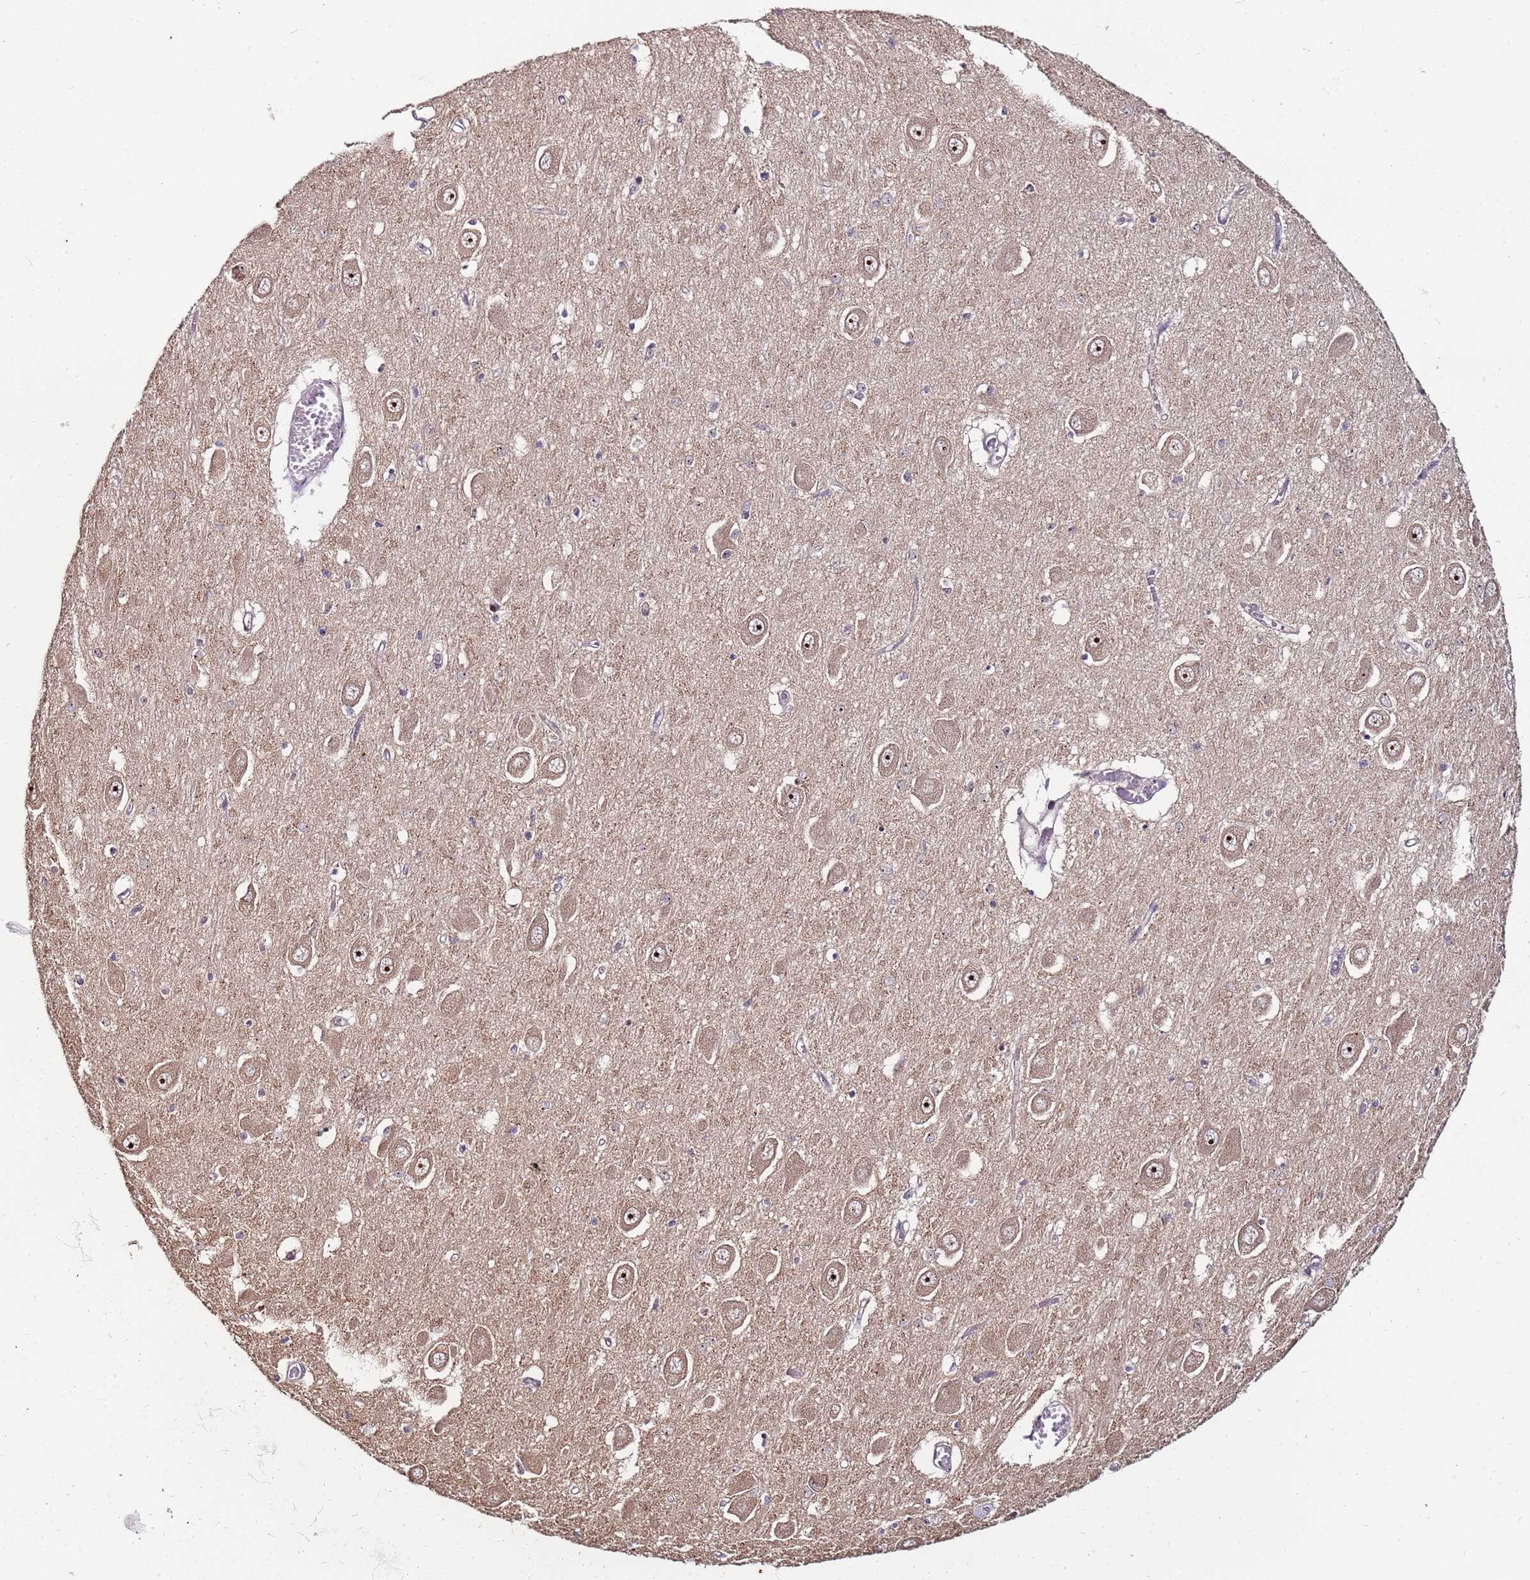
{"staining": {"intensity": "weak", "quantity": "<25%", "location": "nuclear"}, "tissue": "hippocampus", "cell_type": "Glial cells", "image_type": "normal", "snomed": [{"axis": "morphology", "description": "Normal tissue, NOS"}, {"axis": "topography", "description": "Hippocampus"}], "caption": "A high-resolution micrograph shows immunohistochemistry staining of unremarkable hippocampus, which reveals no significant expression in glial cells. (Brightfield microscopy of DAB IHC at high magnification).", "gene": "KRI1", "patient": {"sex": "male", "age": 70}}